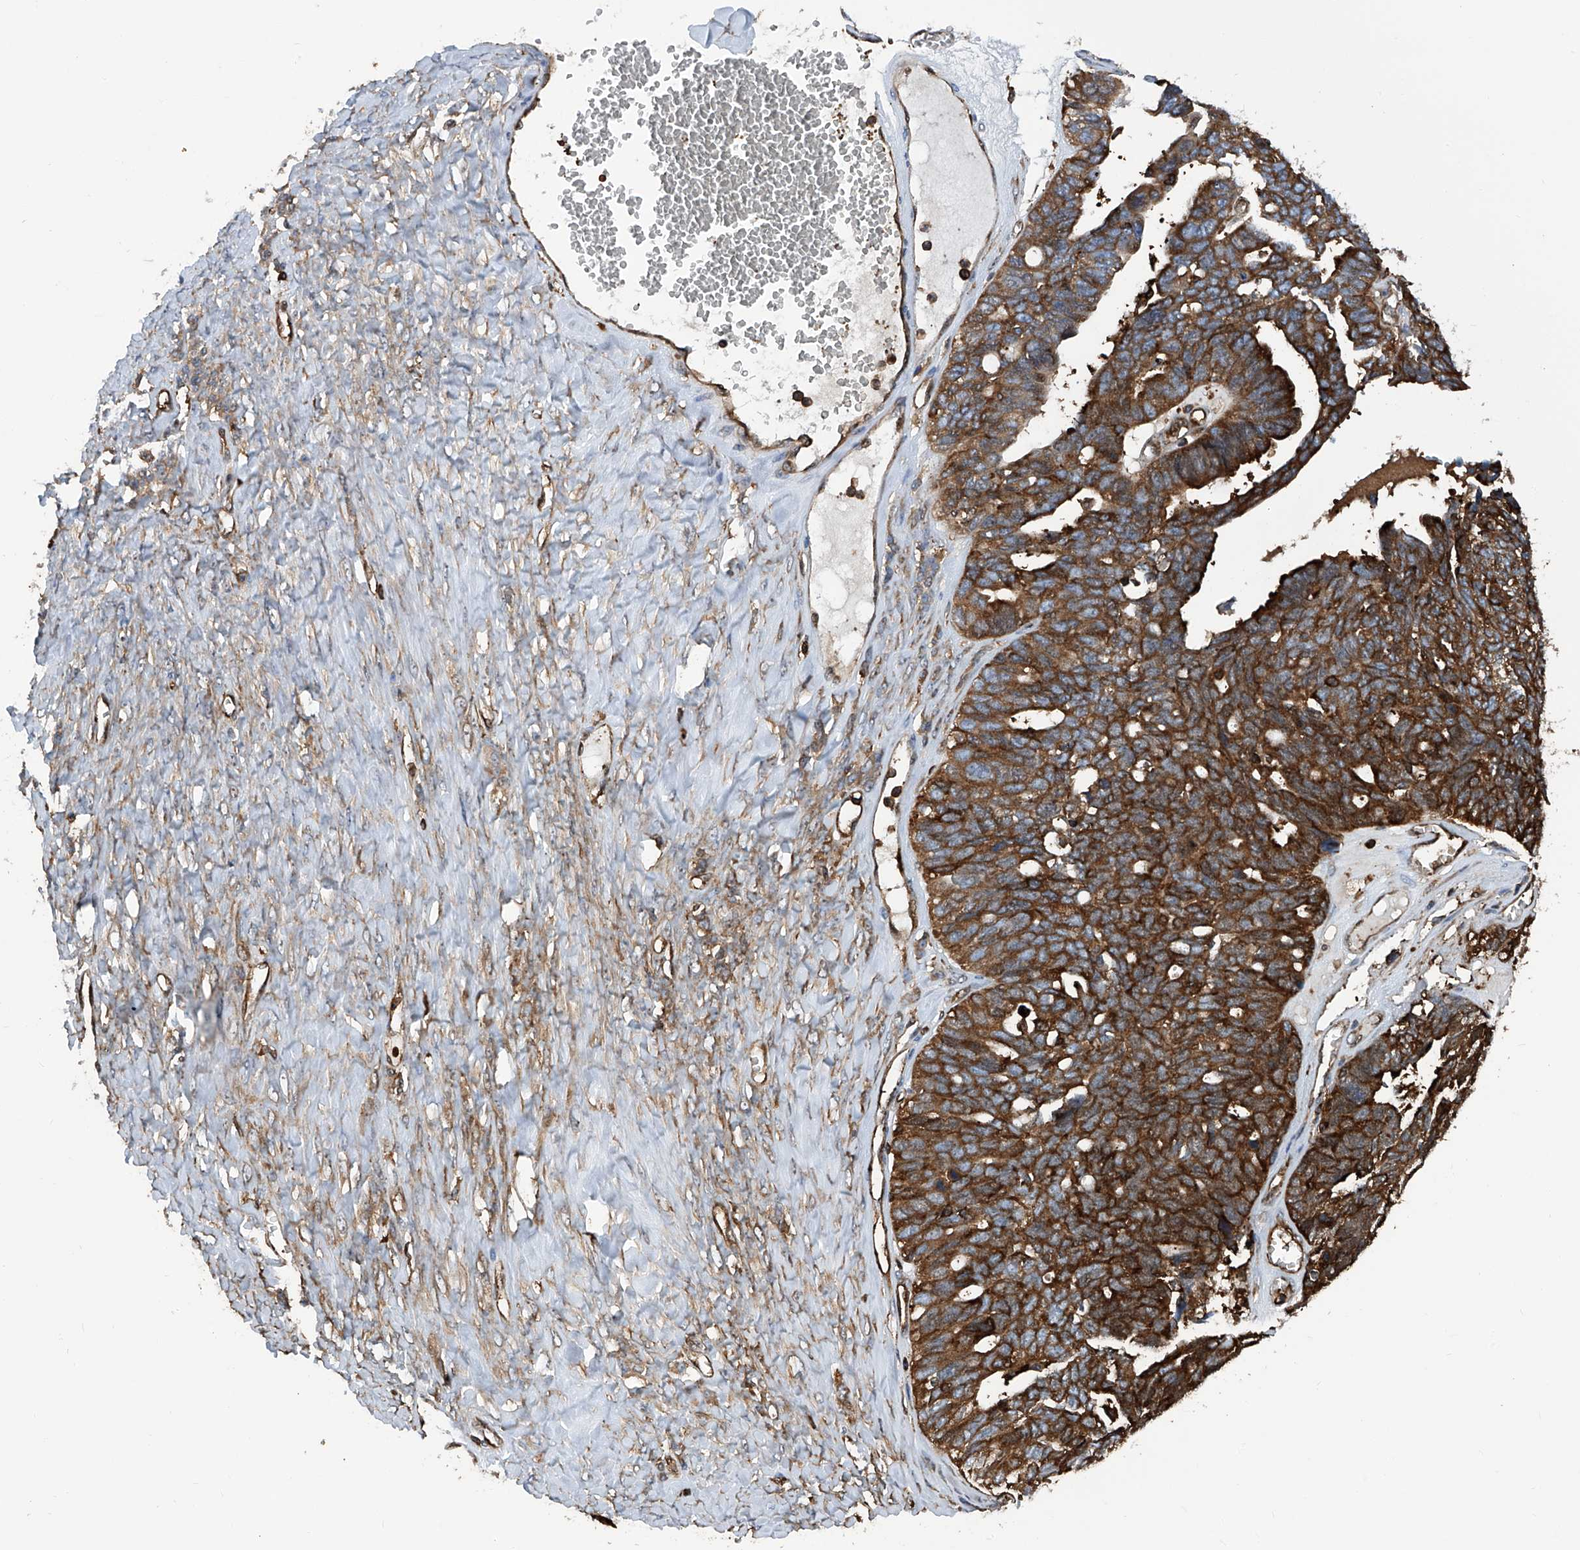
{"staining": {"intensity": "strong", "quantity": ">75%", "location": "cytoplasmic/membranous"}, "tissue": "ovarian cancer", "cell_type": "Tumor cells", "image_type": "cancer", "snomed": [{"axis": "morphology", "description": "Cystadenocarcinoma, serous, NOS"}, {"axis": "topography", "description": "Ovary"}], "caption": "There is high levels of strong cytoplasmic/membranous positivity in tumor cells of serous cystadenocarcinoma (ovarian), as demonstrated by immunohistochemical staining (brown color).", "gene": "ZNF484", "patient": {"sex": "female", "age": 79}}